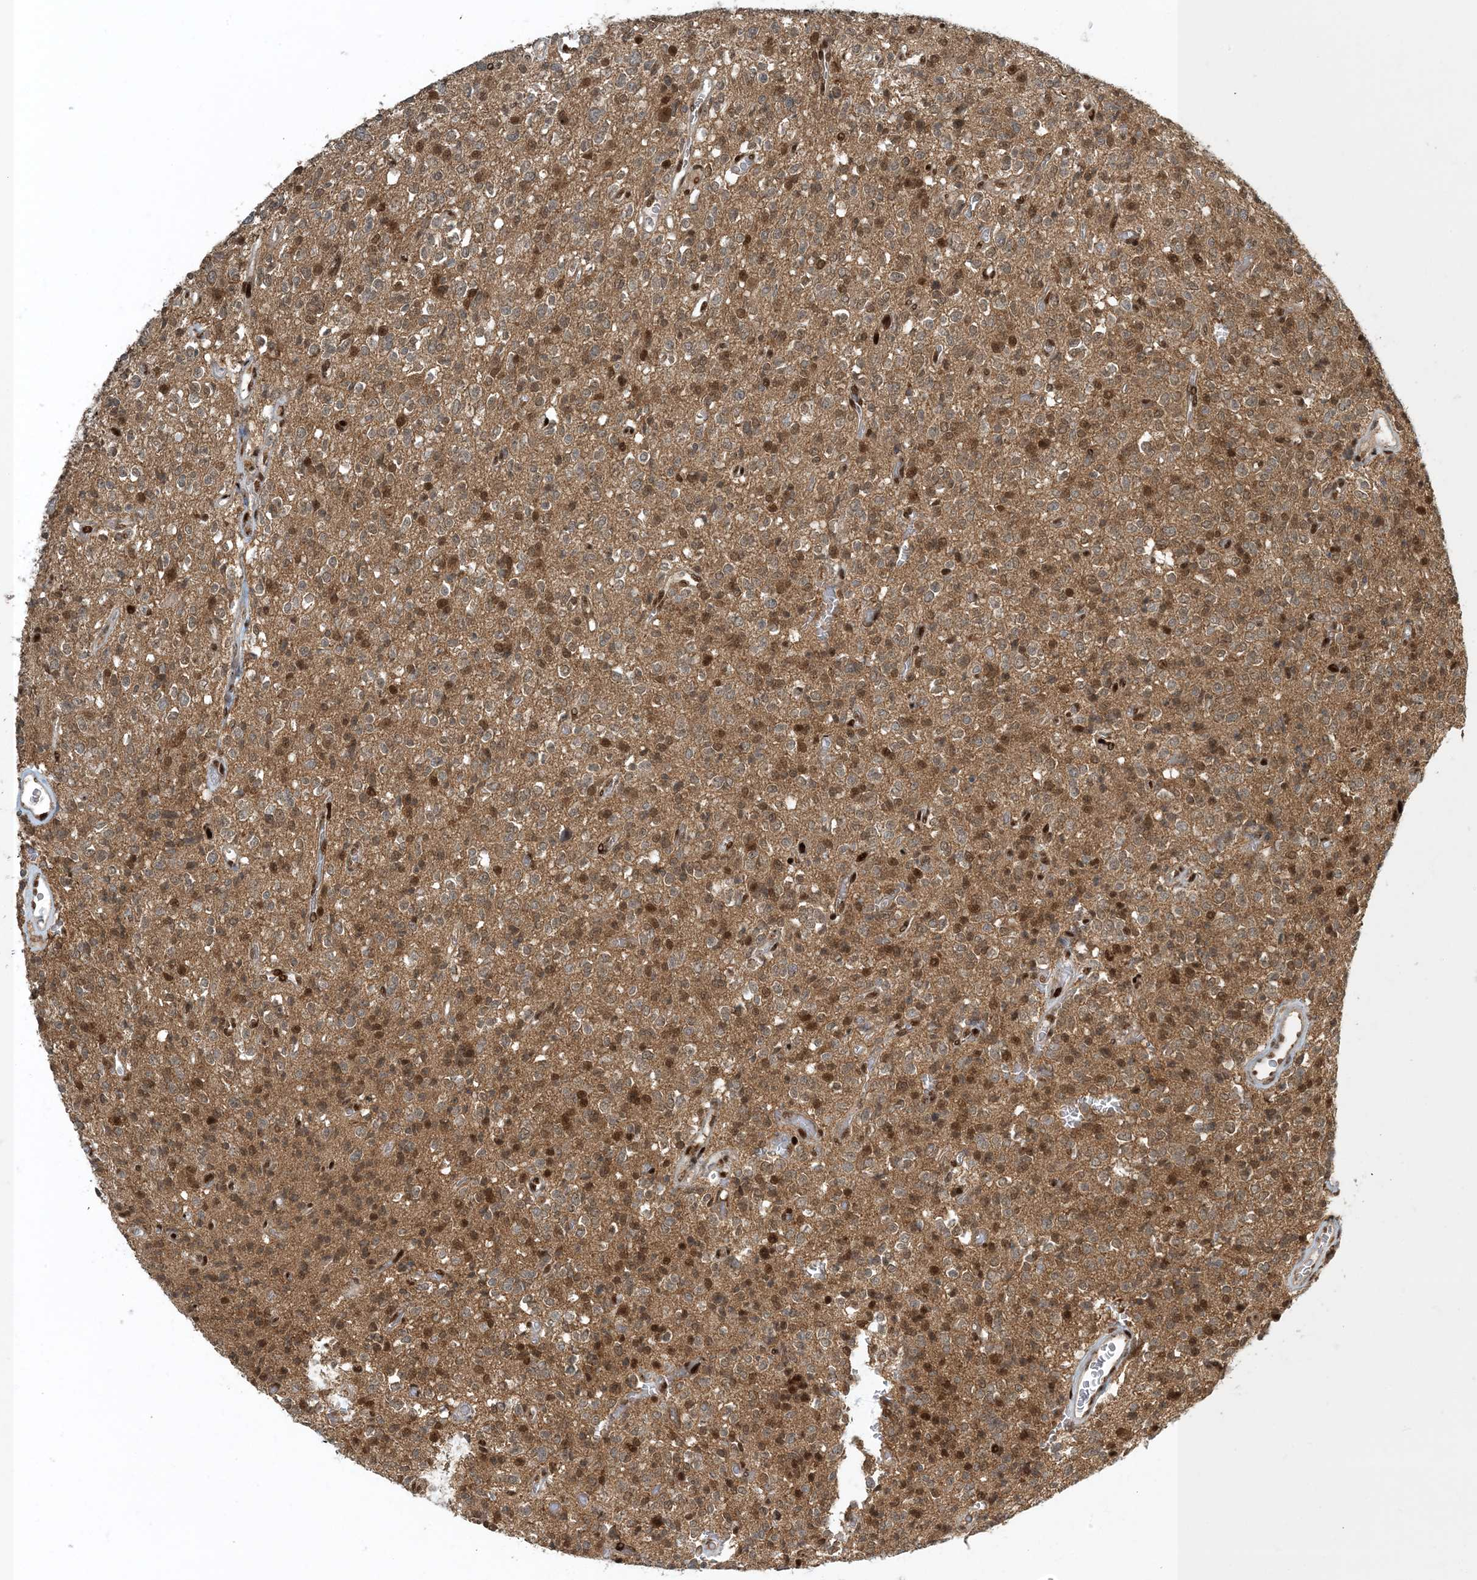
{"staining": {"intensity": "moderate", "quantity": "<25%", "location": "cytoplasmic/membranous,nuclear"}, "tissue": "glioma", "cell_type": "Tumor cells", "image_type": "cancer", "snomed": [{"axis": "morphology", "description": "Glioma, malignant, High grade"}, {"axis": "topography", "description": "Brain"}], "caption": "Malignant glioma (high-grade) stained with DAB immunohistochemistry reveals low levels of moderate cytoplasmic/membranous and nuclear staining in approximately <25% of tumor cells.", "gene": "MBD1", "patient": {"sex": "male", "age": 34}}